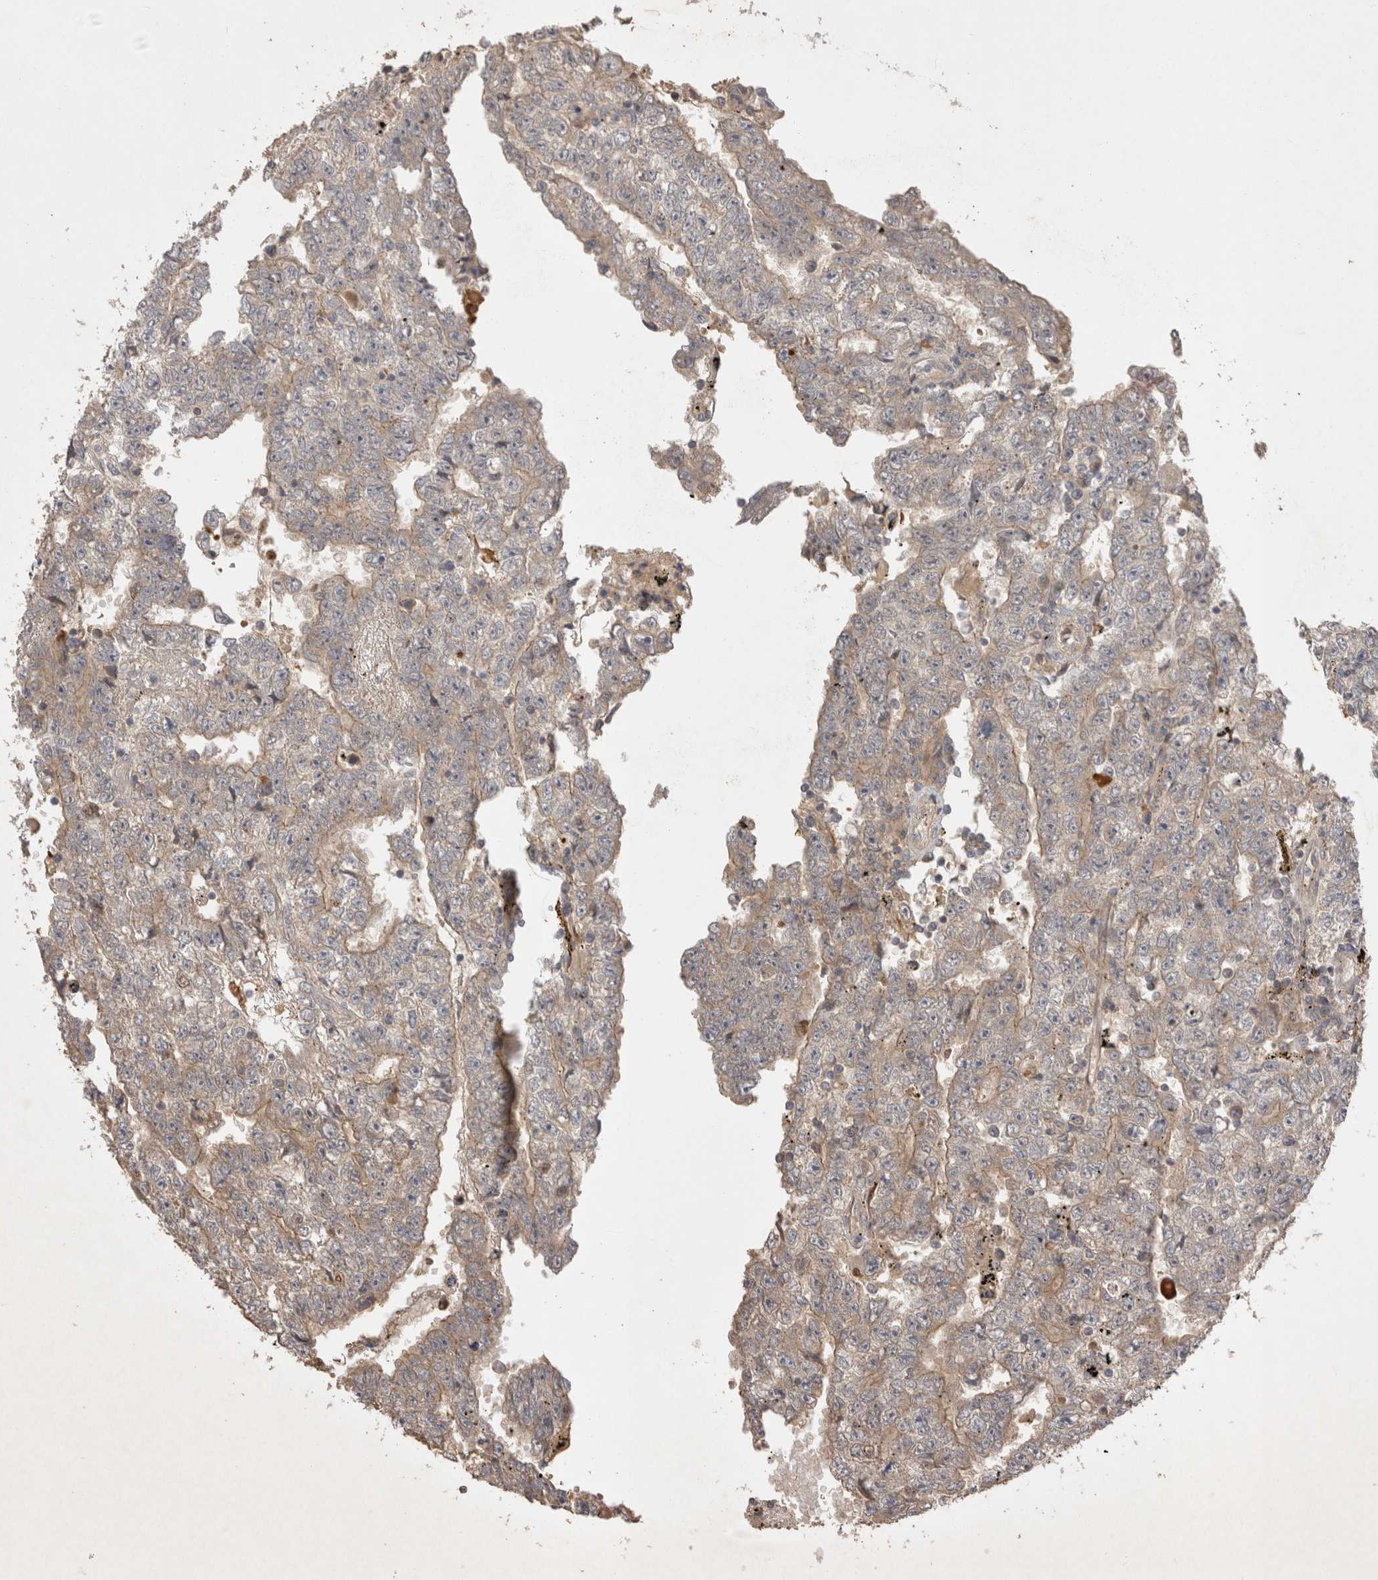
{"staining": {"intensity": "weak", "quantity": "<25%", "location": "cytoplasmic/membranous"}, "tissue": "testis cancer", "cell_type": "Tumor cells", "image_type": "cancer", "snomed": [{"axis": "morphology", "description": "Carcinoma, Embryonal, NOS"}, {"axis": "topography", "description": "Testis"}], "caption": "A micrograph of human testis cancer (embryonal carcinoma) is negative for staining in tumor cells.", "gene": "PPP1R42", "patient": {"sex": "male", "age": 25}}